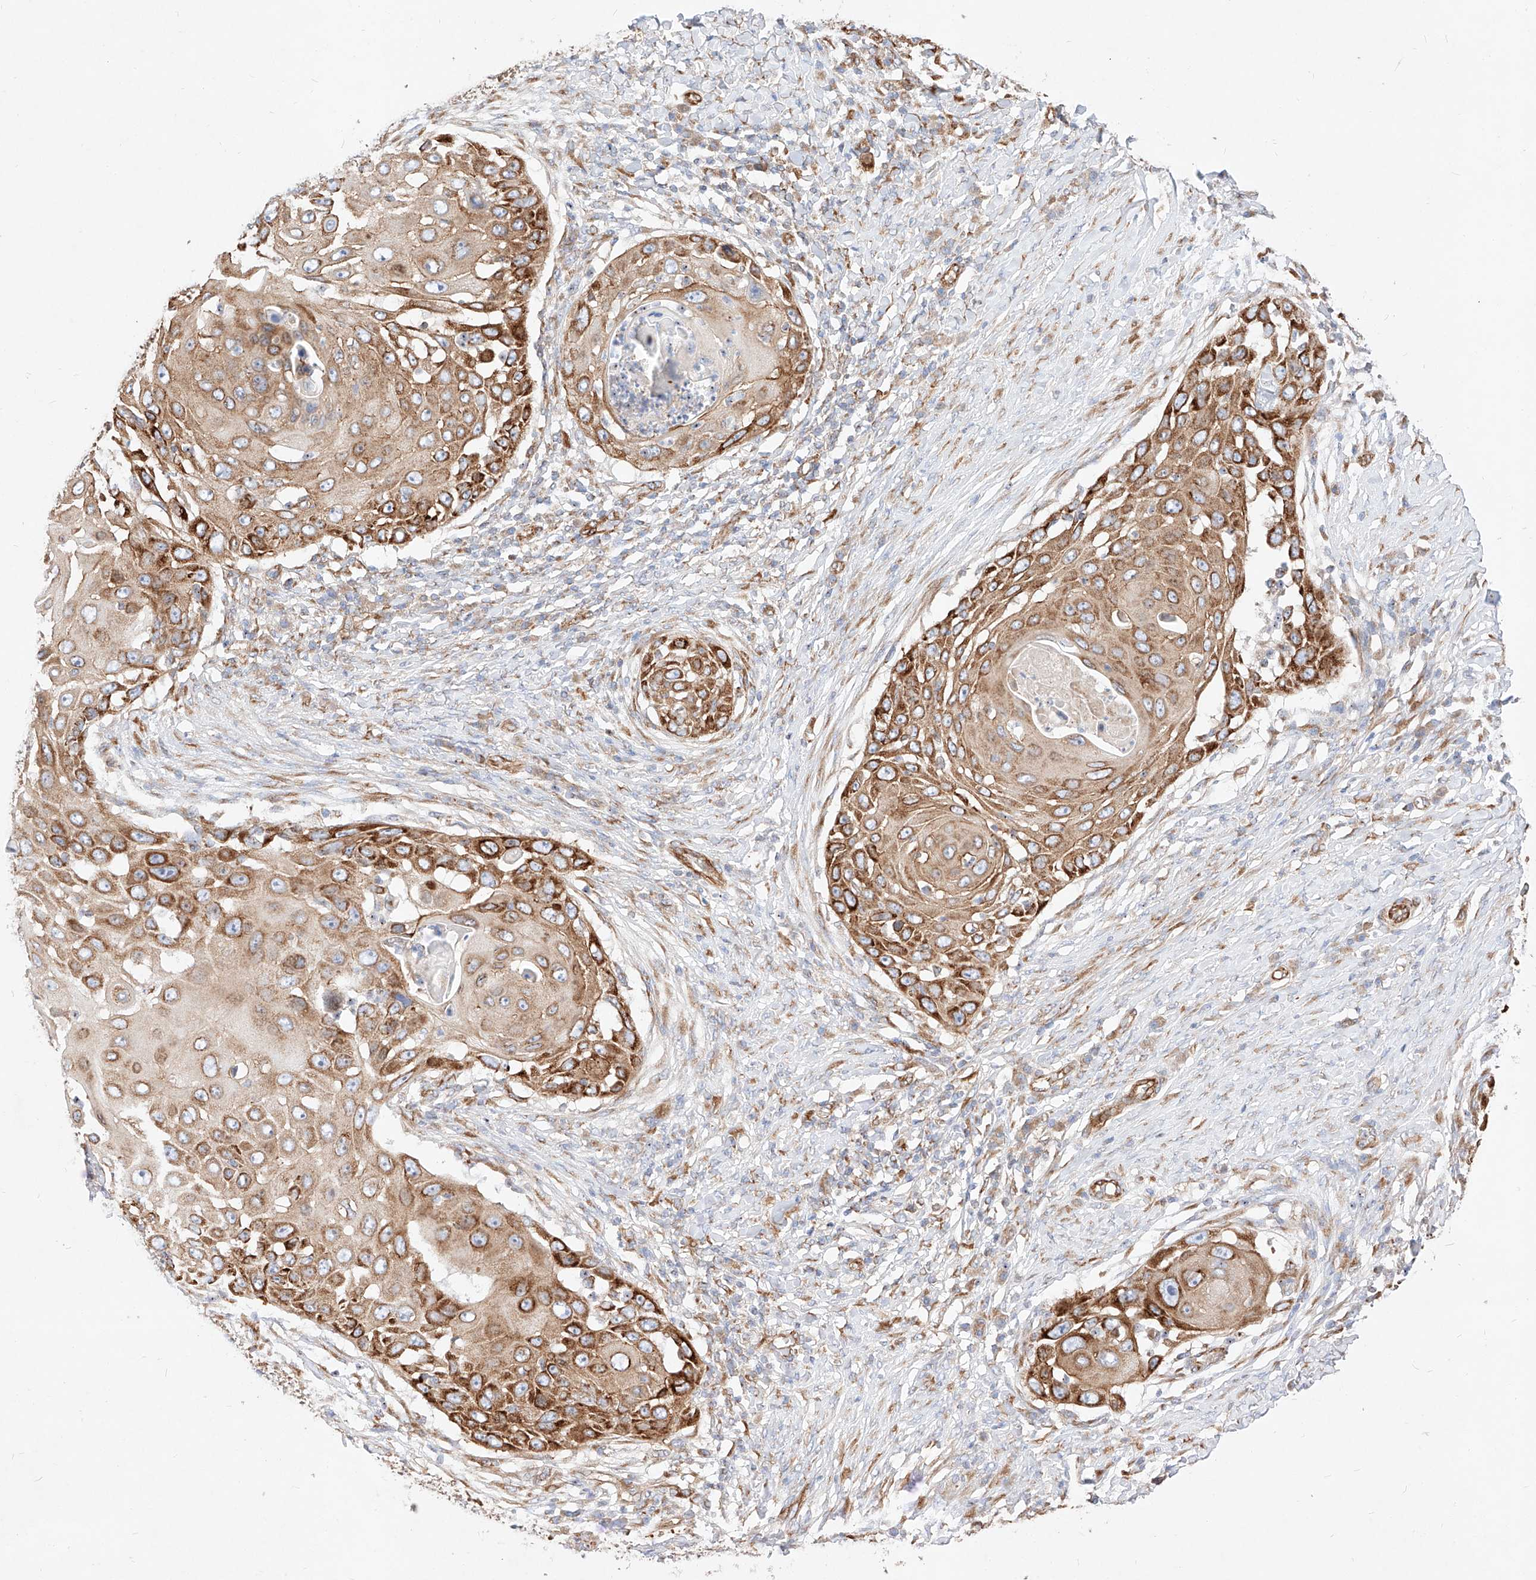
{"staining": {"intensity": "strong", "quantity": ">75%", "location": "cytoplasmic/membranous"}, "tissue": "skin cancer", "cell_type": "Tumor cells", "image_type": "cancer", "snomed": [{"axis": "morphology", "description": "Squamous cell carcinoma, NOS"}, {"axis": "topography", "description": "Skin"}], "caption": "Immunohistochemical staining of skin cancer (squamous cell carcinoma) reveals strong cytoplasmic/membranous protein staining in about >75% of tumor cells.", "gene": "CSGALNACT2", "patient": {"sex": "female", "age": 44}}